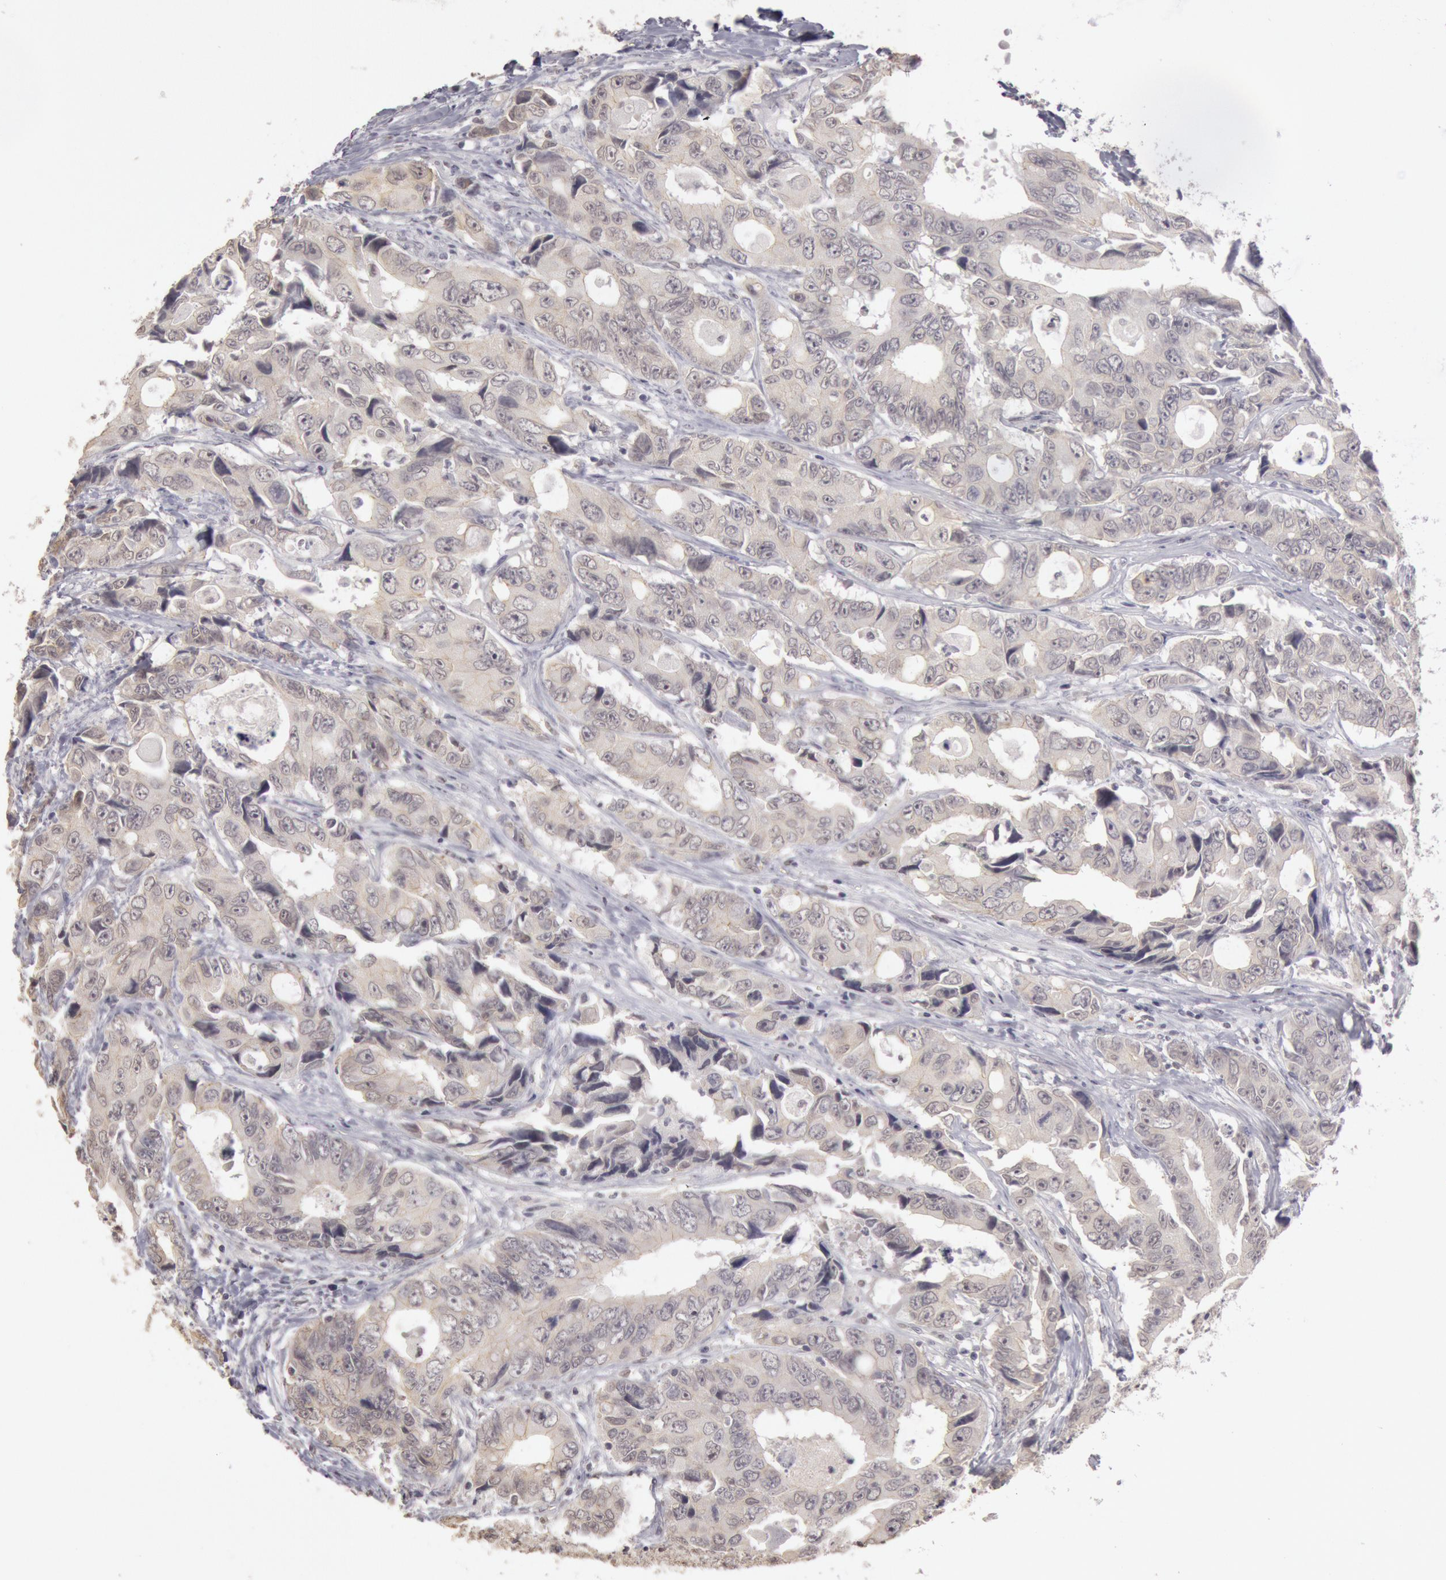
{"staining": {"intensity": "negative", "quantity": "none", "location": "none"}, "tissue": "colorectal cancer", "cell_type": "Tumor cells", "image_type": "cancer", "snomed": [{"axis": "morphology", "description": "Adenocarcinoma, NOS"}, {"axis": "topography", "description": "Rectum"}], "caption": "Tumor cells are negative for brown protein staining in colorectal cancer (adenocarcinoma). (Brightfield microscopy of DAB (3,3'-diaminobenzidine) immunohistochemistry at high magnification).", "gene": "RIMBP3C", "patient": {"sex": "female", "age": 67}}